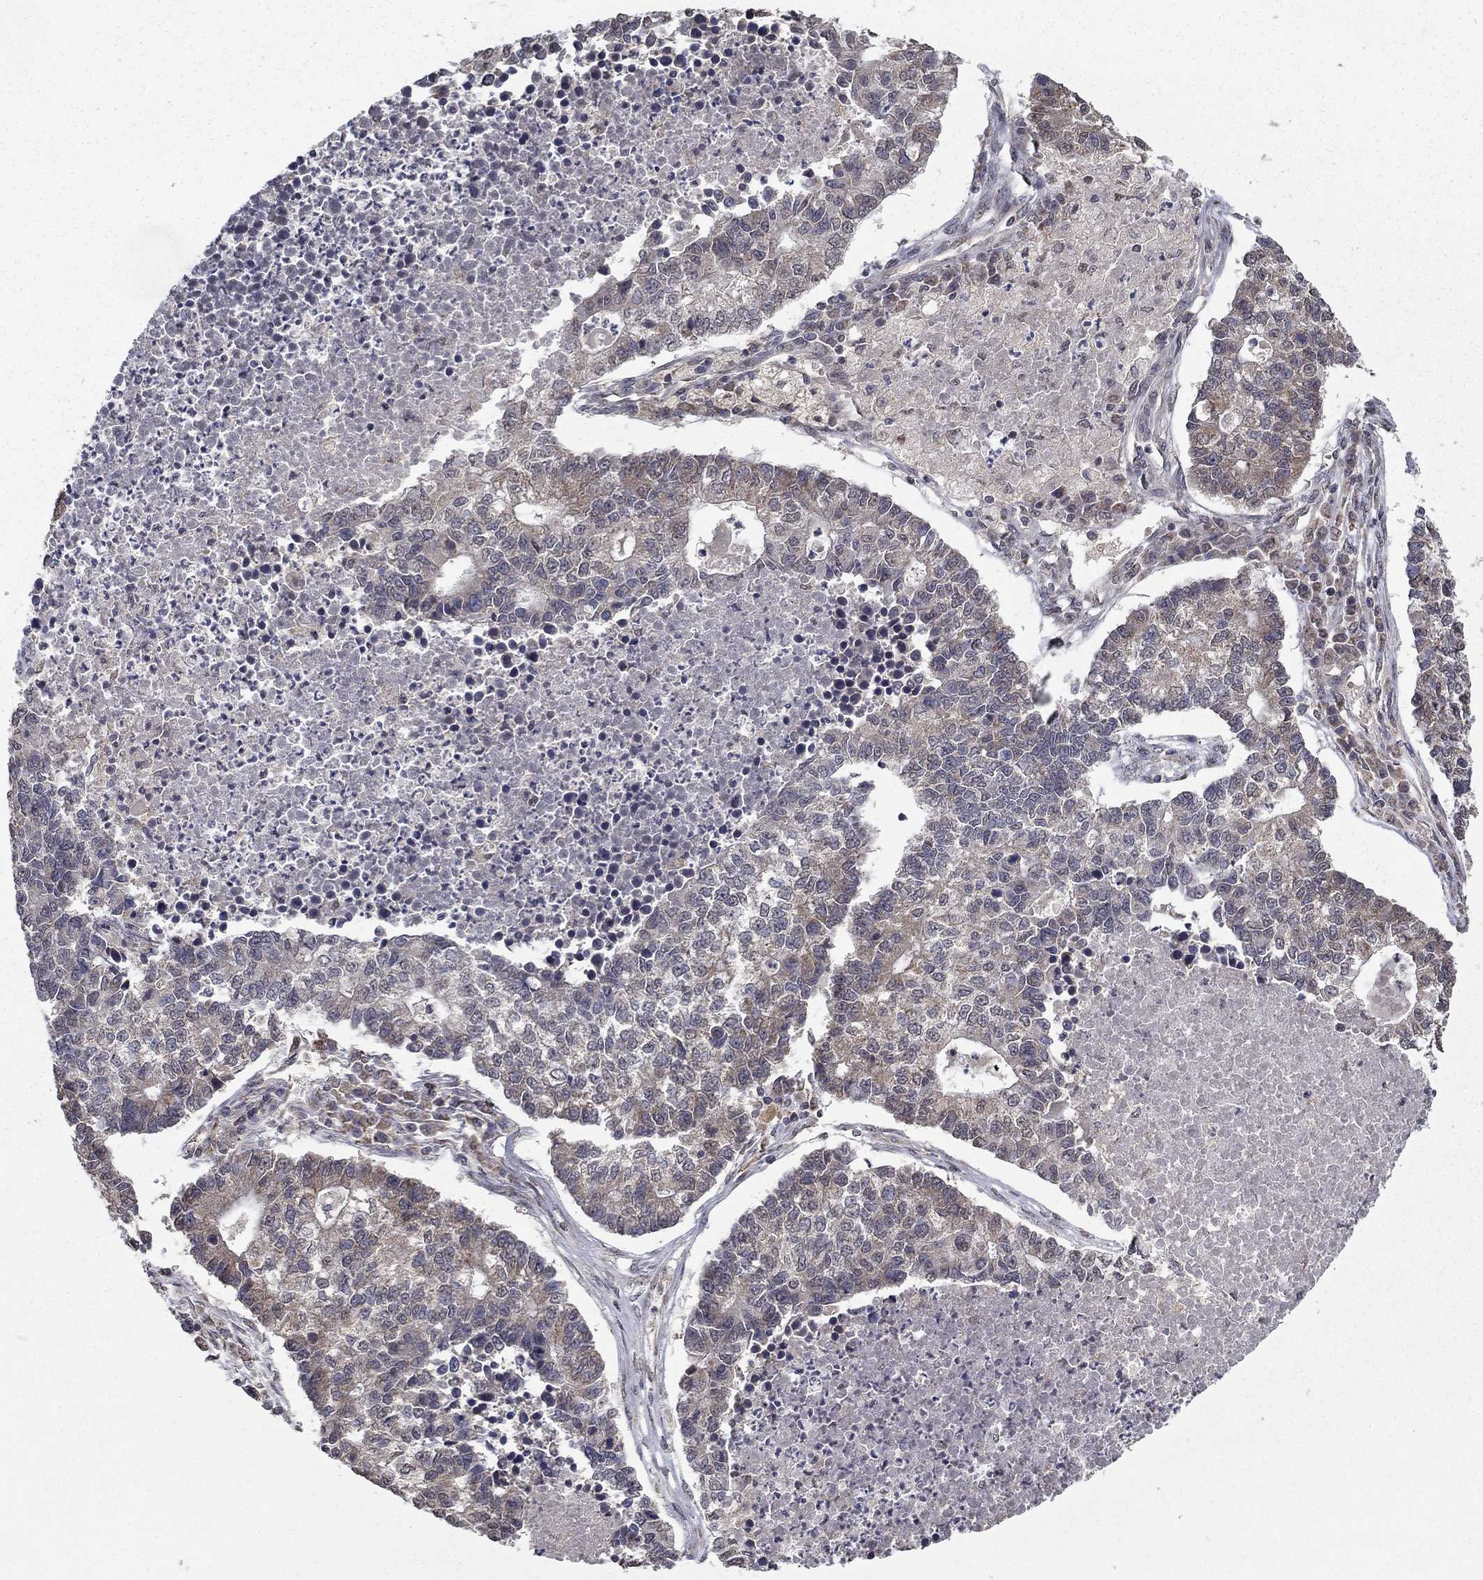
{"staining": {"intensity": "weak", "quantity": "25%-75%", "location": "cytoplasmic/membranous"}, "tissue": "lung cancer", "cell_type": "Tumor cells", "image_type": "cancer", "snomed": [{"axis": "morphology", "description": "Adenocarcinoma, NOS"}, {"axis": "topography", "description": "Lung"}], "caption": "Immunohistochemical staining of lung adenocarcinoma exhibits low levels of weak cytoplasmic/membranous expression in approximately 25%-75% of tumor cells. The protein of interest is stained brown, and the nuclei are stained in blue (DAB IHC with brightfield microscopy, high magnification).", "gene": "SLC2A13", "patient": {"sex": "male", "age": 57}}